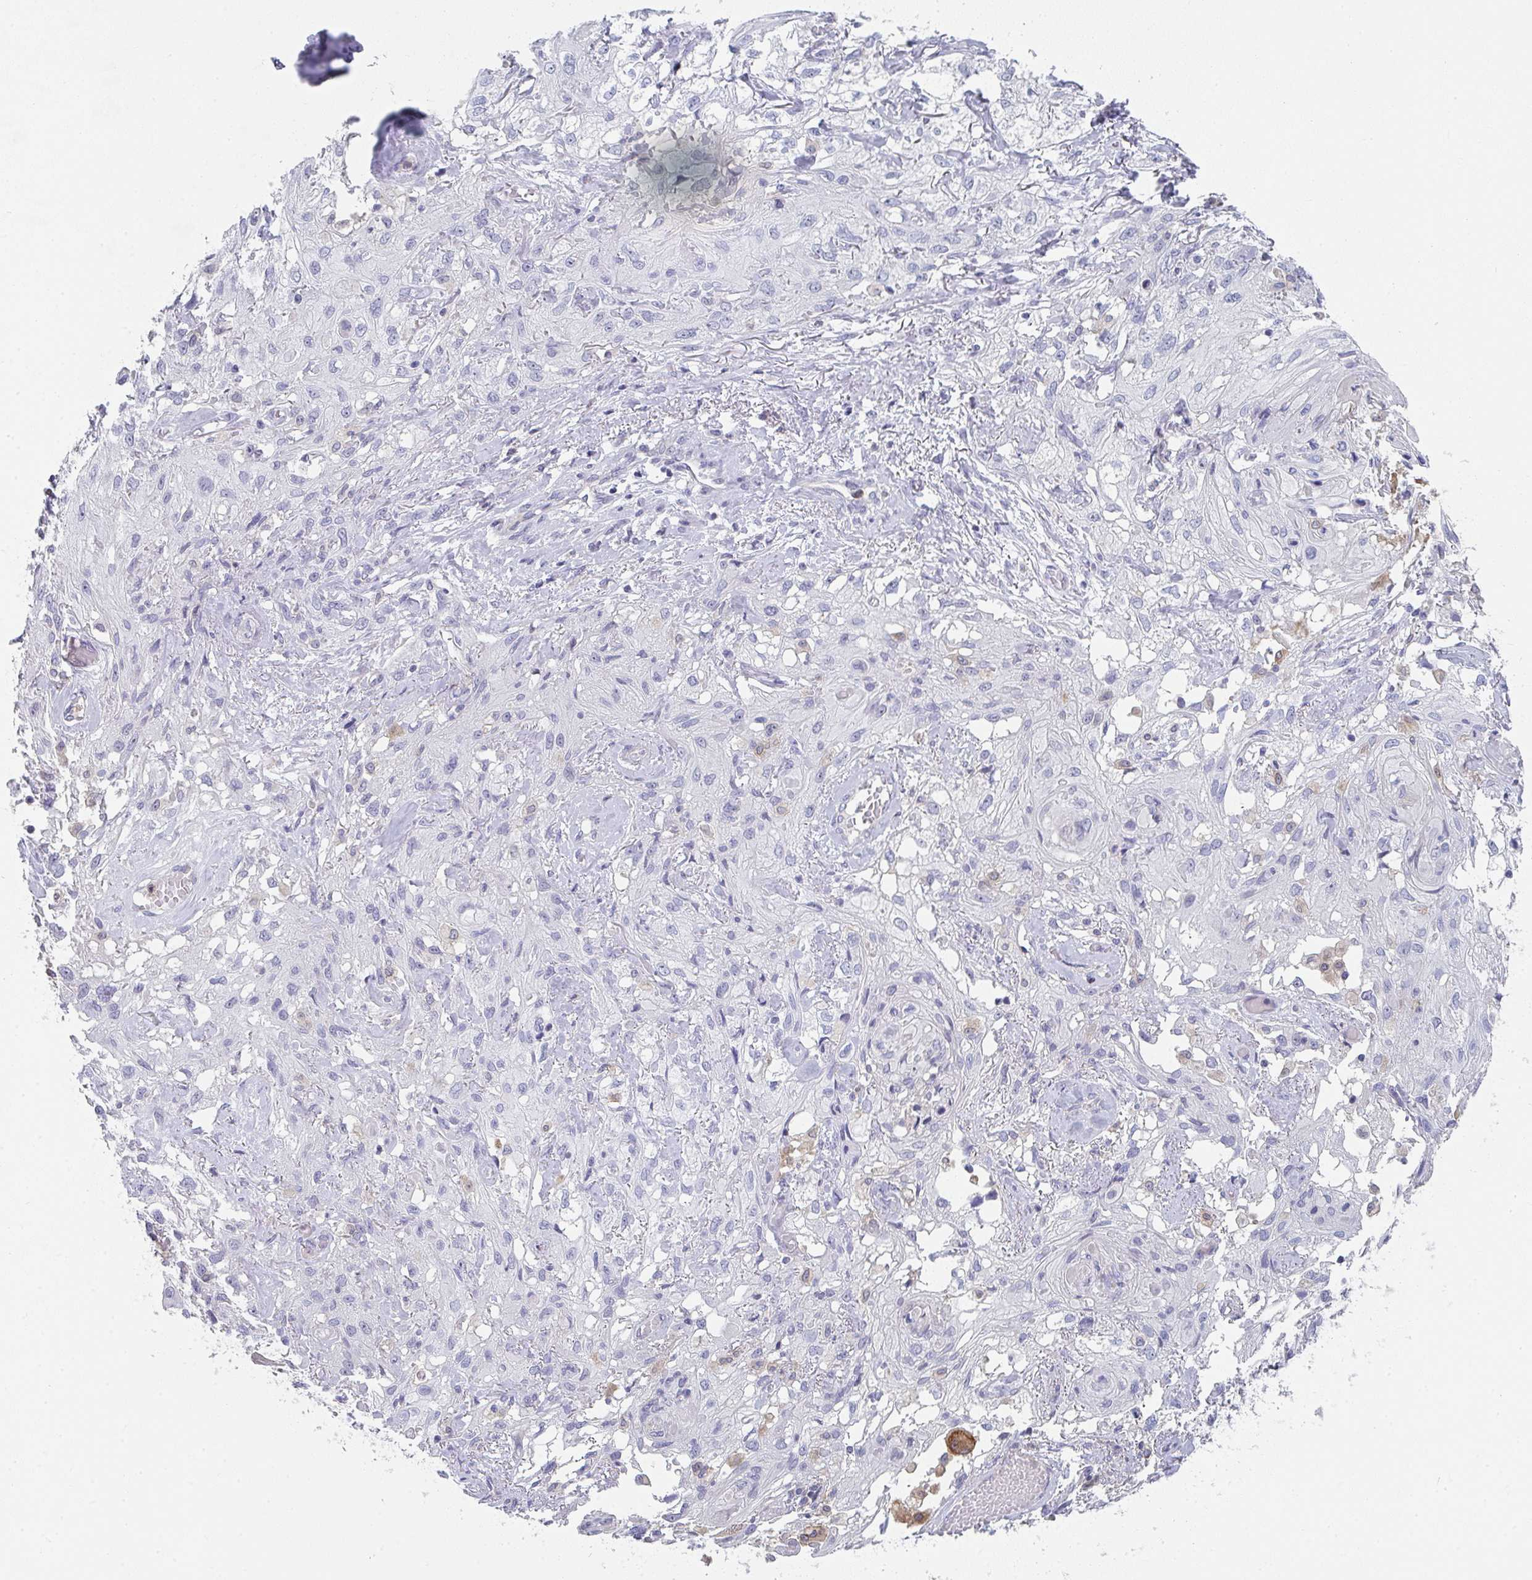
{"staining": {"intensity": "negative", "quantity": "none", "location": "none"}, "tissue": "skin cancer", "cell_type": "Tumor cells", "image_type": "cancer", "snomed": [{"axis": "morphology", "description": "Squamous cell carcinoma, NOS"}, {"axis": "topography", "description": "Skin"}, {"axis": "topography", "description": "Vulva"}], "caption": "This is a photomicrograph of immunohistochemistry staining of skin squamous cell carcinoma, which shows no expression in tumor cells. The staining is performed using DAB (3,3'-diaminobenzidine) brown chromogen with nuclei counter-stained in using hematoxylin.", "gene": "KLHL33", "patient": {"sex": "female", "age": 86}}